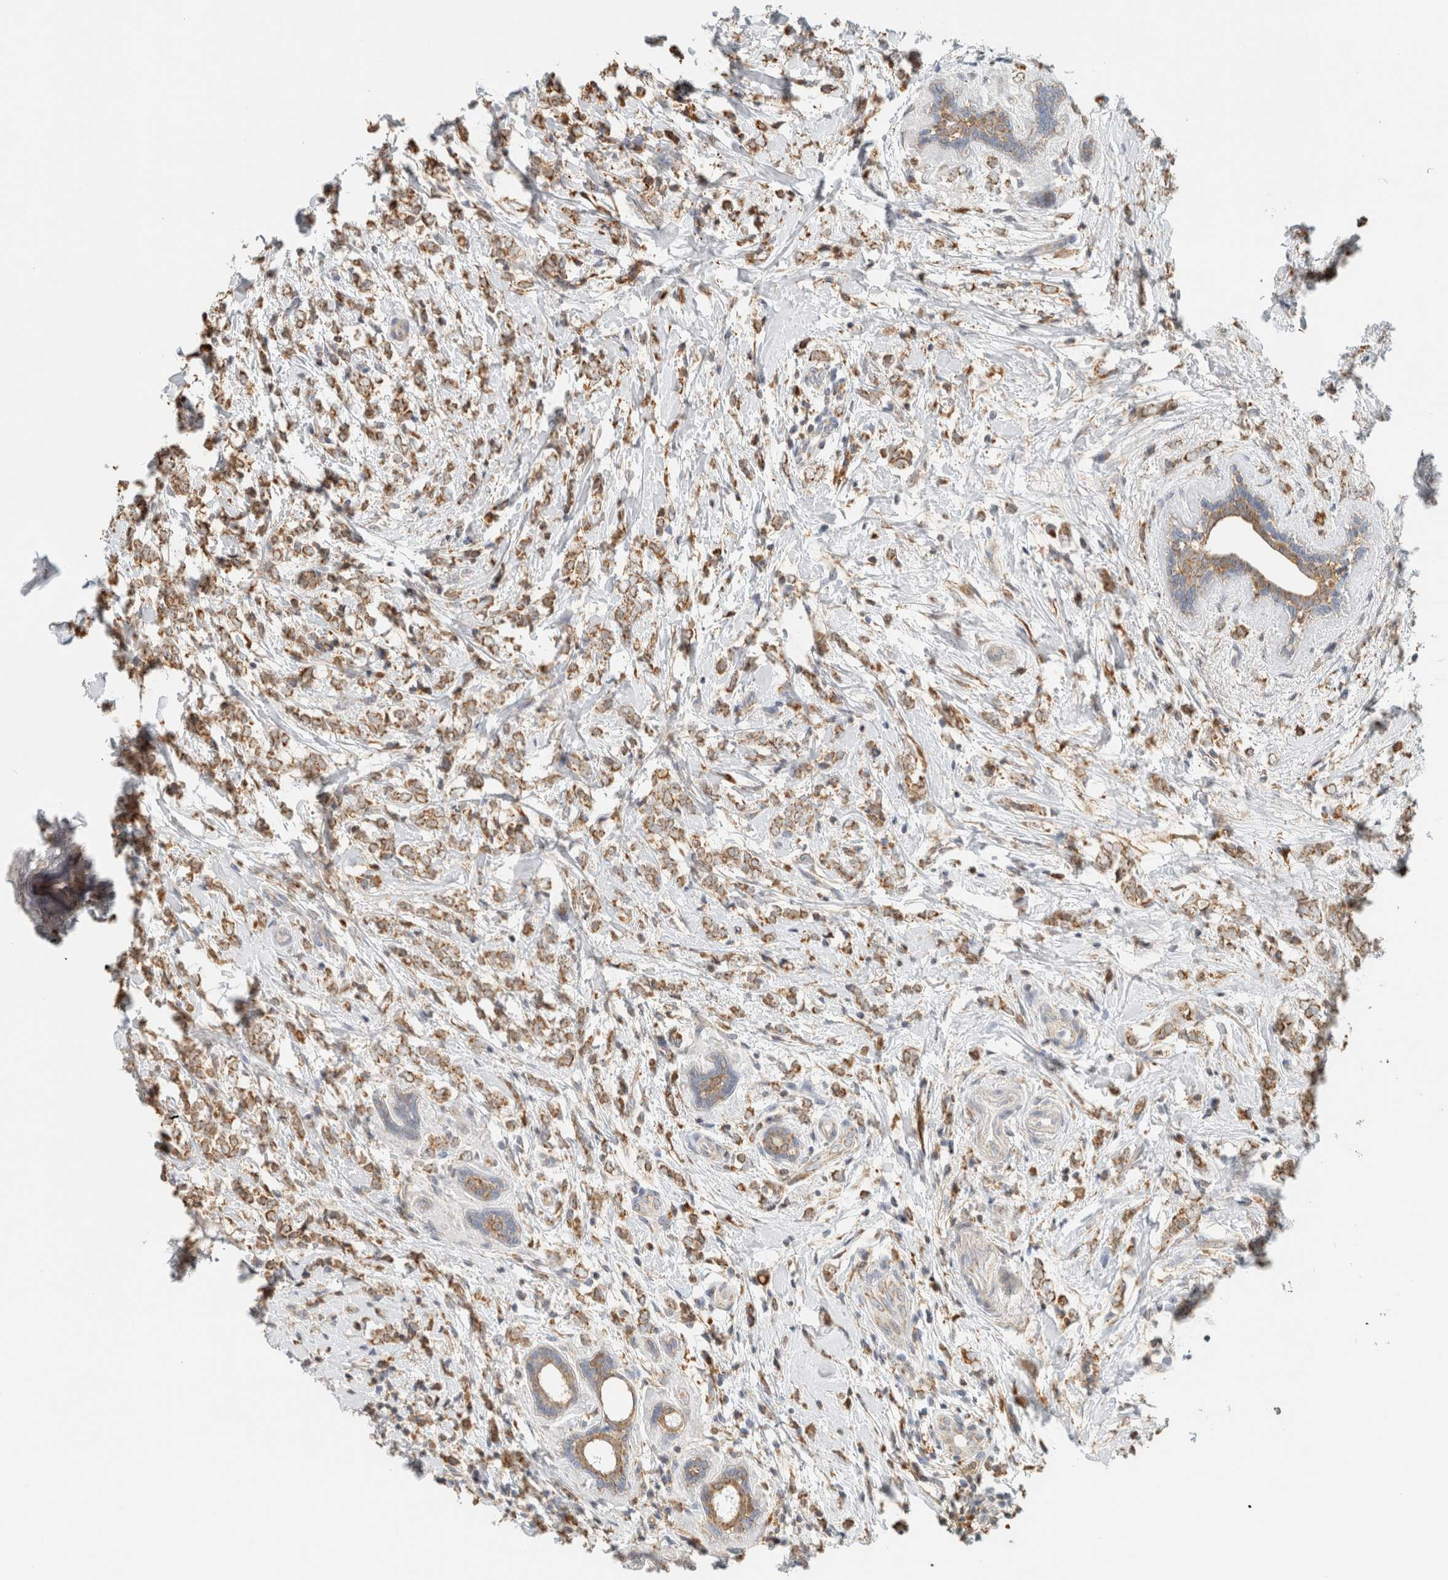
{"staining": {"intensity": "moderate", "quantity": ">75%", "location": "cytoplasmic/membranous"}, "tissue": "breast cancer", "cell_type": "Tumor cells", "image_type": "cancer", "snomed": [{"axis": "morphology", "description": "Normal tissue, NOS"}, {"axis": "morphology", "description": "Lobular carcinoma"}, {"axis": "topography", "description": "Breast"}], "caption": "Breast lobular carcinoma stained with a brown dye exhibits moderate cytoplasmic/membranous positive staining in approximately >75% of tumor cells.", "gene": "CAPG", "patient": {"sex": "female", "age": 47}}